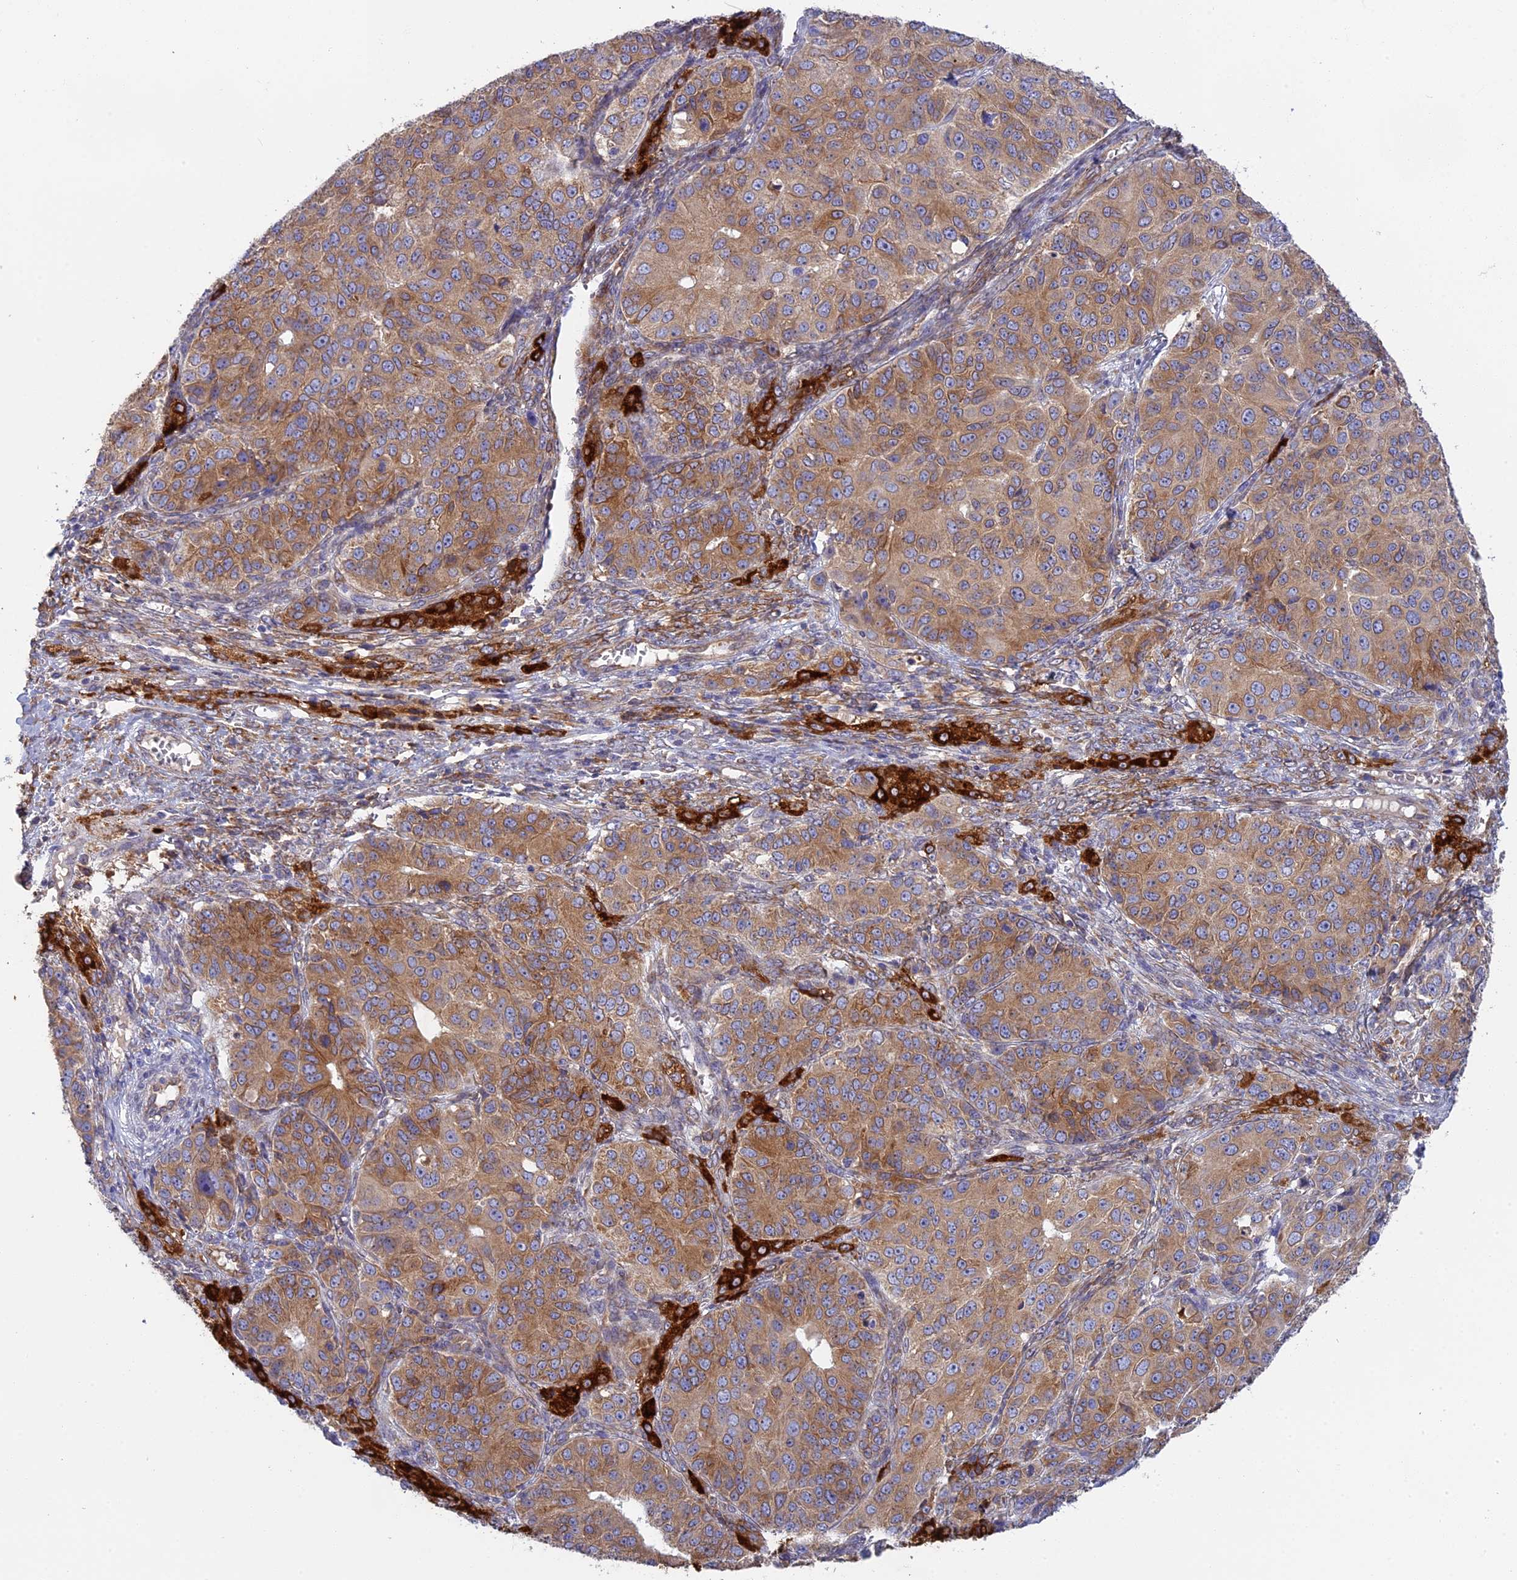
{"staining": {"intensity": "moderate", "quantity": ">75%", "location": "cytoplasmic/membranous"}, "tissue": "ovarian cancer", "cell_type": "Tumor cells", "image_type": "cancer", "snomed": [{"axis": "morphology", "description": "Carcinoma, endometroid"}, {"axis": "topography", "description": "Ovary"}], "caption": "Immunohistochemistry photomicrograph of human ovarian cancer stained for a protein (brown), which shows medium levels of moderate cytoplasmic/membranous positivity in approximately >75% of tumor cells.", "gene": "TLCD1", "patient": {"sex": "female", "age": 51}}